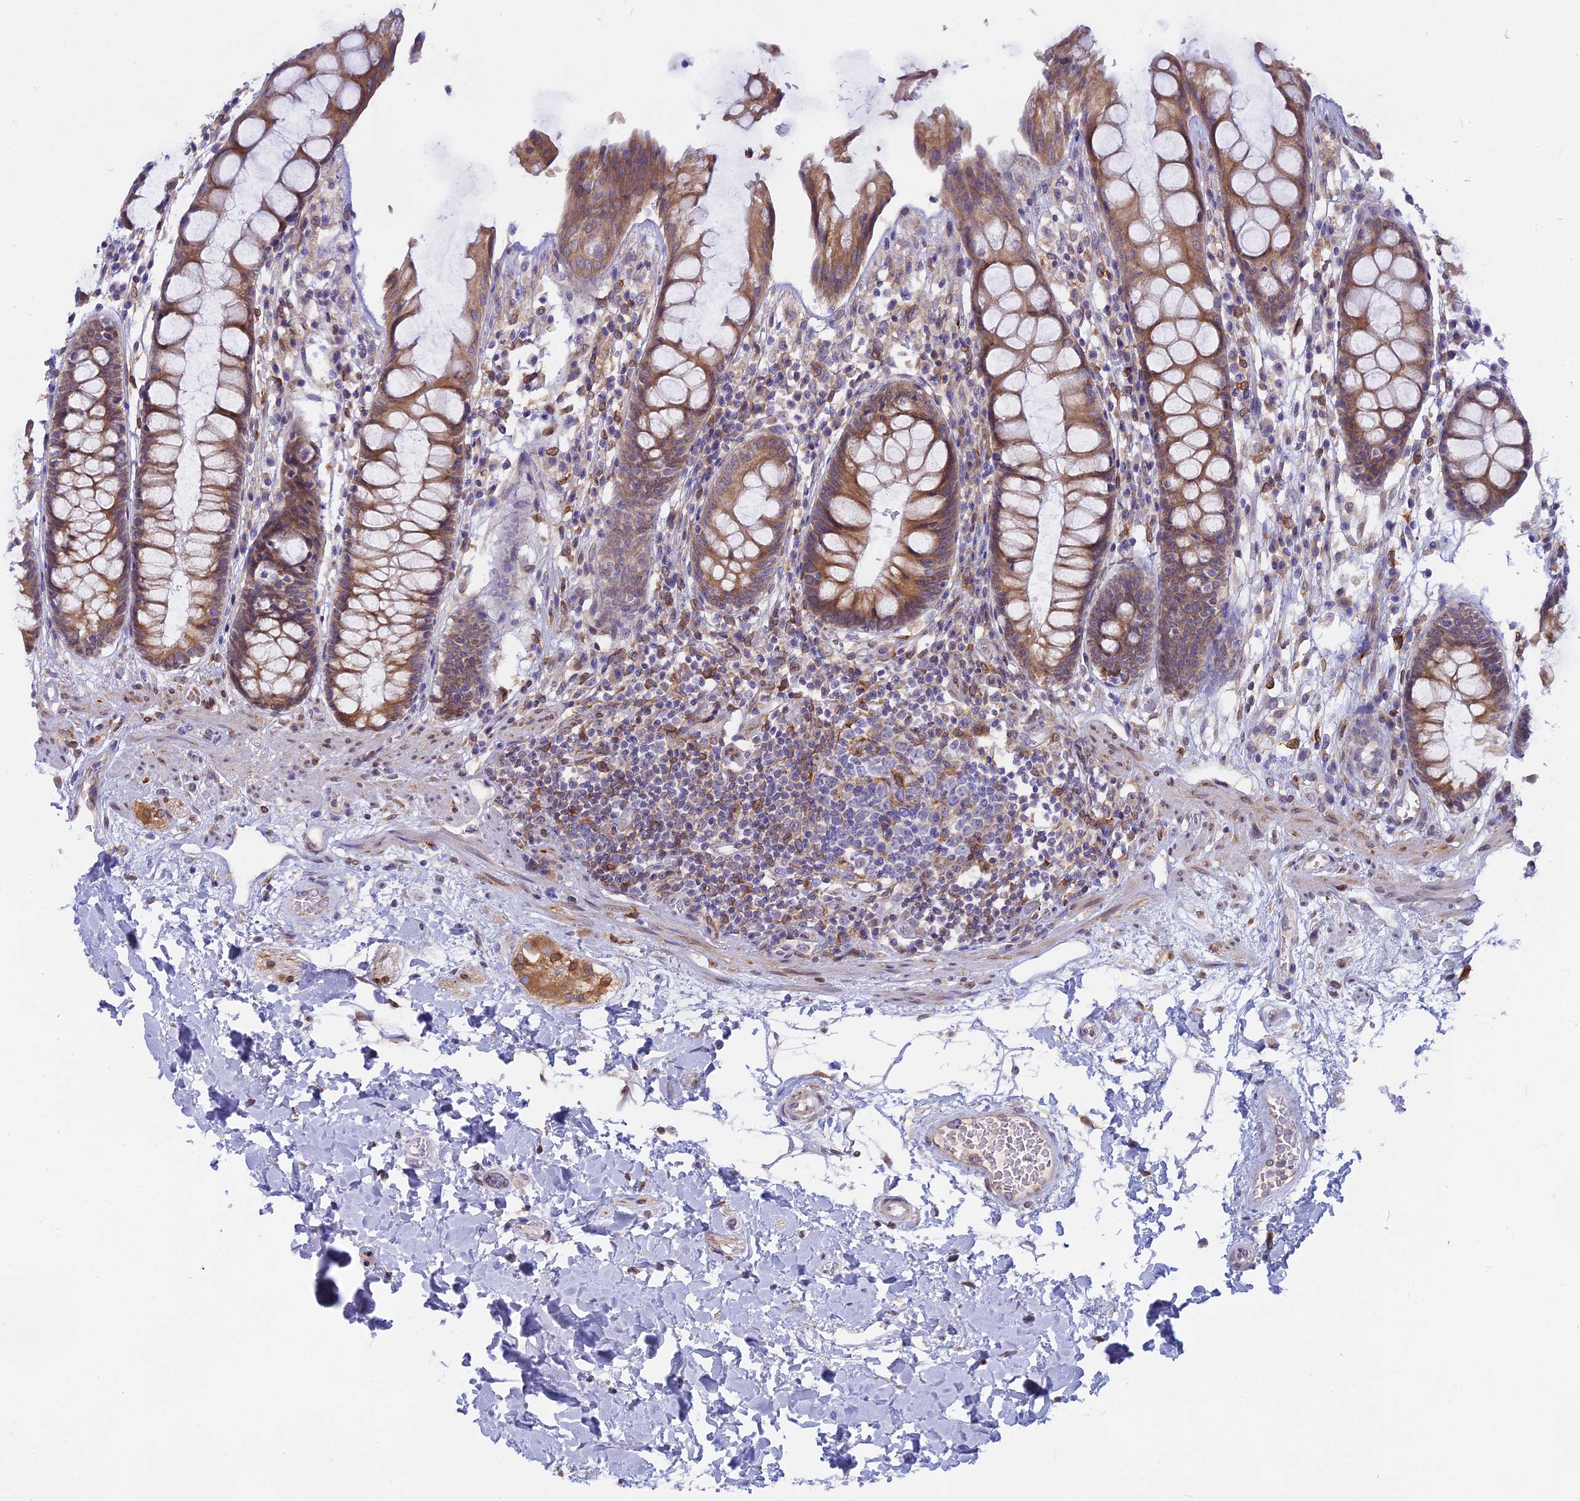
{"staining": {"intensity": "moderate", "quantity": ">75%", "location": "cytoplasmic/membranous"}, "tissue": "rectum", "cell_type": "Glandular cells", "image_type": "normal", "snomed": [{"axis": "morphology", "description": "Normal tissue, NOS"}, {"axis": "topography", "description": "Rectum"}], "caption": "Immunohistochemical staining of normal rectum shows >75% levels of moderate cytoplasmic/membranous protein expression in approximately >75% of glandular cells. Using DAB (brown) and hematoxylin (blue) stains, captured at high magnification using brightfield microscopy.", "gene": "TLCD1", "patient": {"sex": "male", "age": 64}}